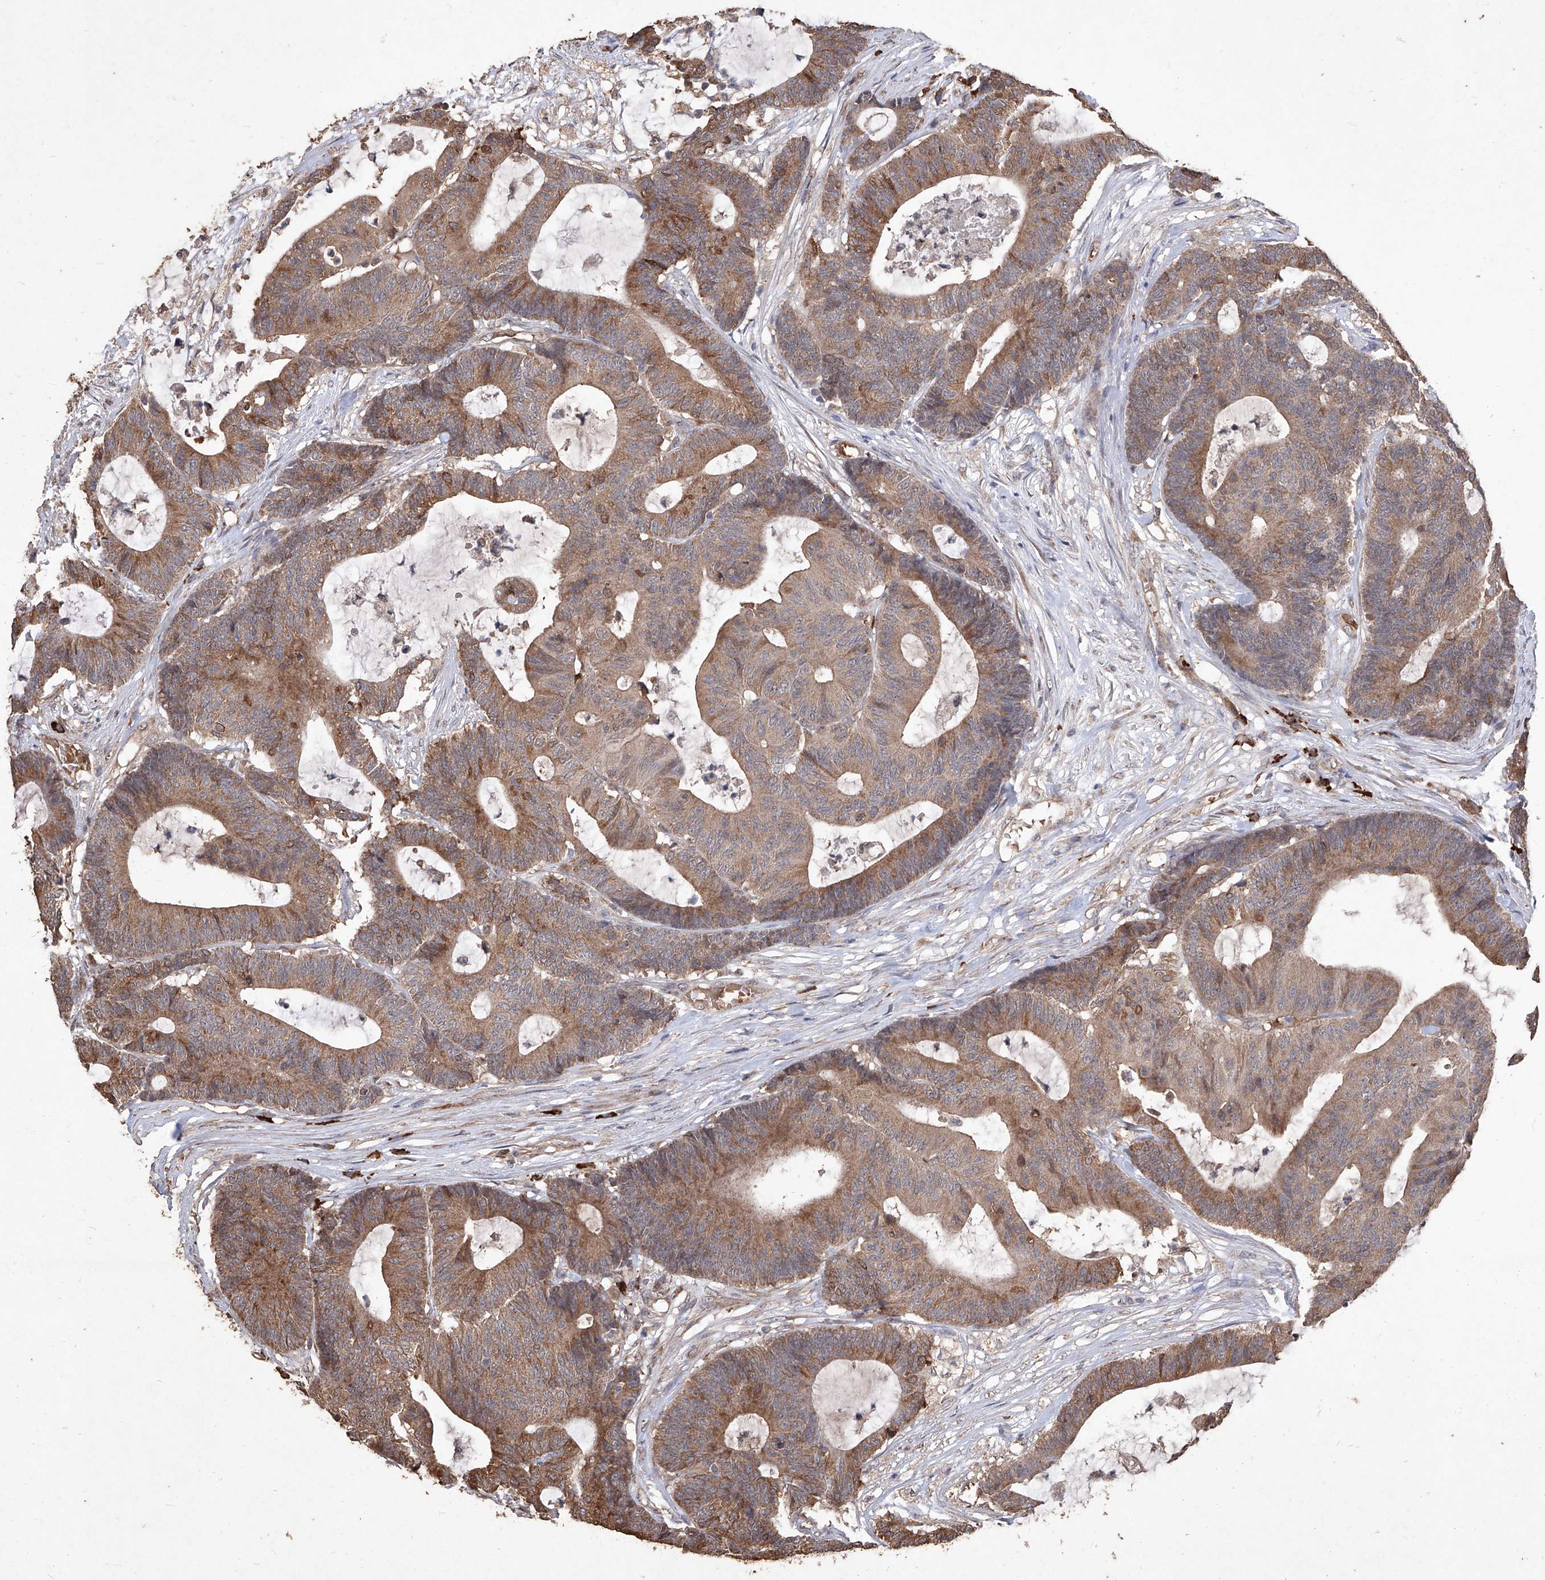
{"staining": {"intensity": "moderate", "quantity": ">75%", "location": "cytoplasmic/membranous"}, "tissue": "colorectal cancer", "cell_type": "Tumor cells", "image_type": "cancer", "snomed": [{"axis": "morphology", "description": "Adenocarcinoma, NOS"}, {"axis": "topography", "description": "Colon"}], "caption": "Immunohistochemical staining of human adenocarcinoma (colorectal) shows medium levels of moderate cytoplasmic/membranous staining in approximately >75% of tumor cells.", "gene": "EML1", "patient": {"sex": "female", "age": 84}}